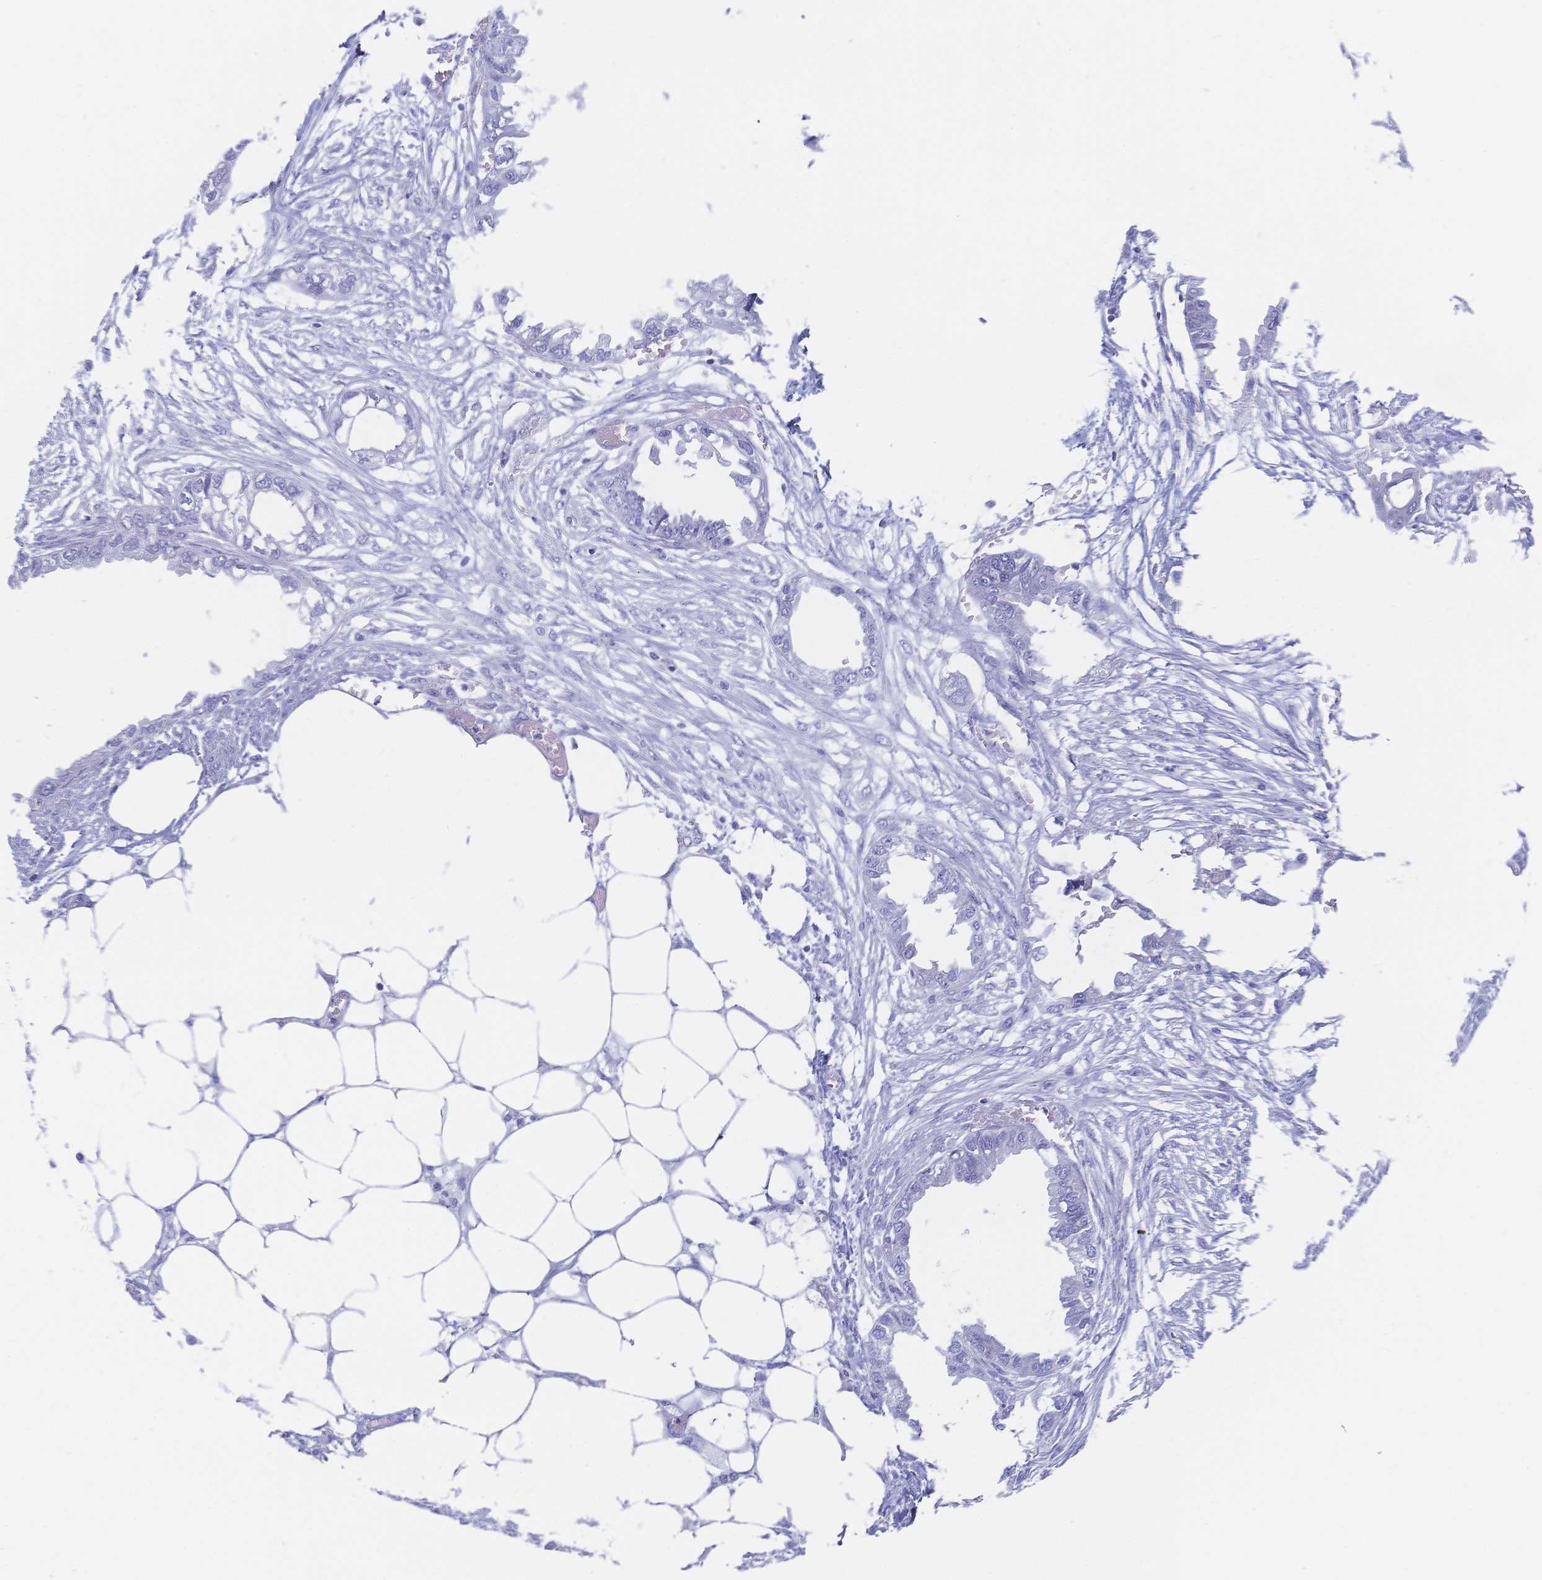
{"staining": {"intensity": "negative", "quantity": "none", "location": "none"}, "tissue": "endometrial cancer", "cell_type": "Tumor cells", "image_type": "cancer", "snomed": [{"axis": "morphology", "description": "Adenocarcinoma, NOS"}, {"axis": "morphology", "description": "Adenocarcinoma, metastatic, NOS"}, {"axis": "topography", "description": "Adipose tissue"}, {"axis": "topography", "description": "Endometrium"}], "caption": "Immunohistochemistry image of human adenocarcinoma (endometrial) stained for a protein (brown), which shows no expression in tumor cells. The staining was performed using DAB (3,3'-diaminobenzidine) to visualize the protein expression in brown, while the nuclei were stained in blue with hematoxylin (Magnification: 20x).", "gene": "MEP1B", "patient": {"sex": "female", "age": 67}}